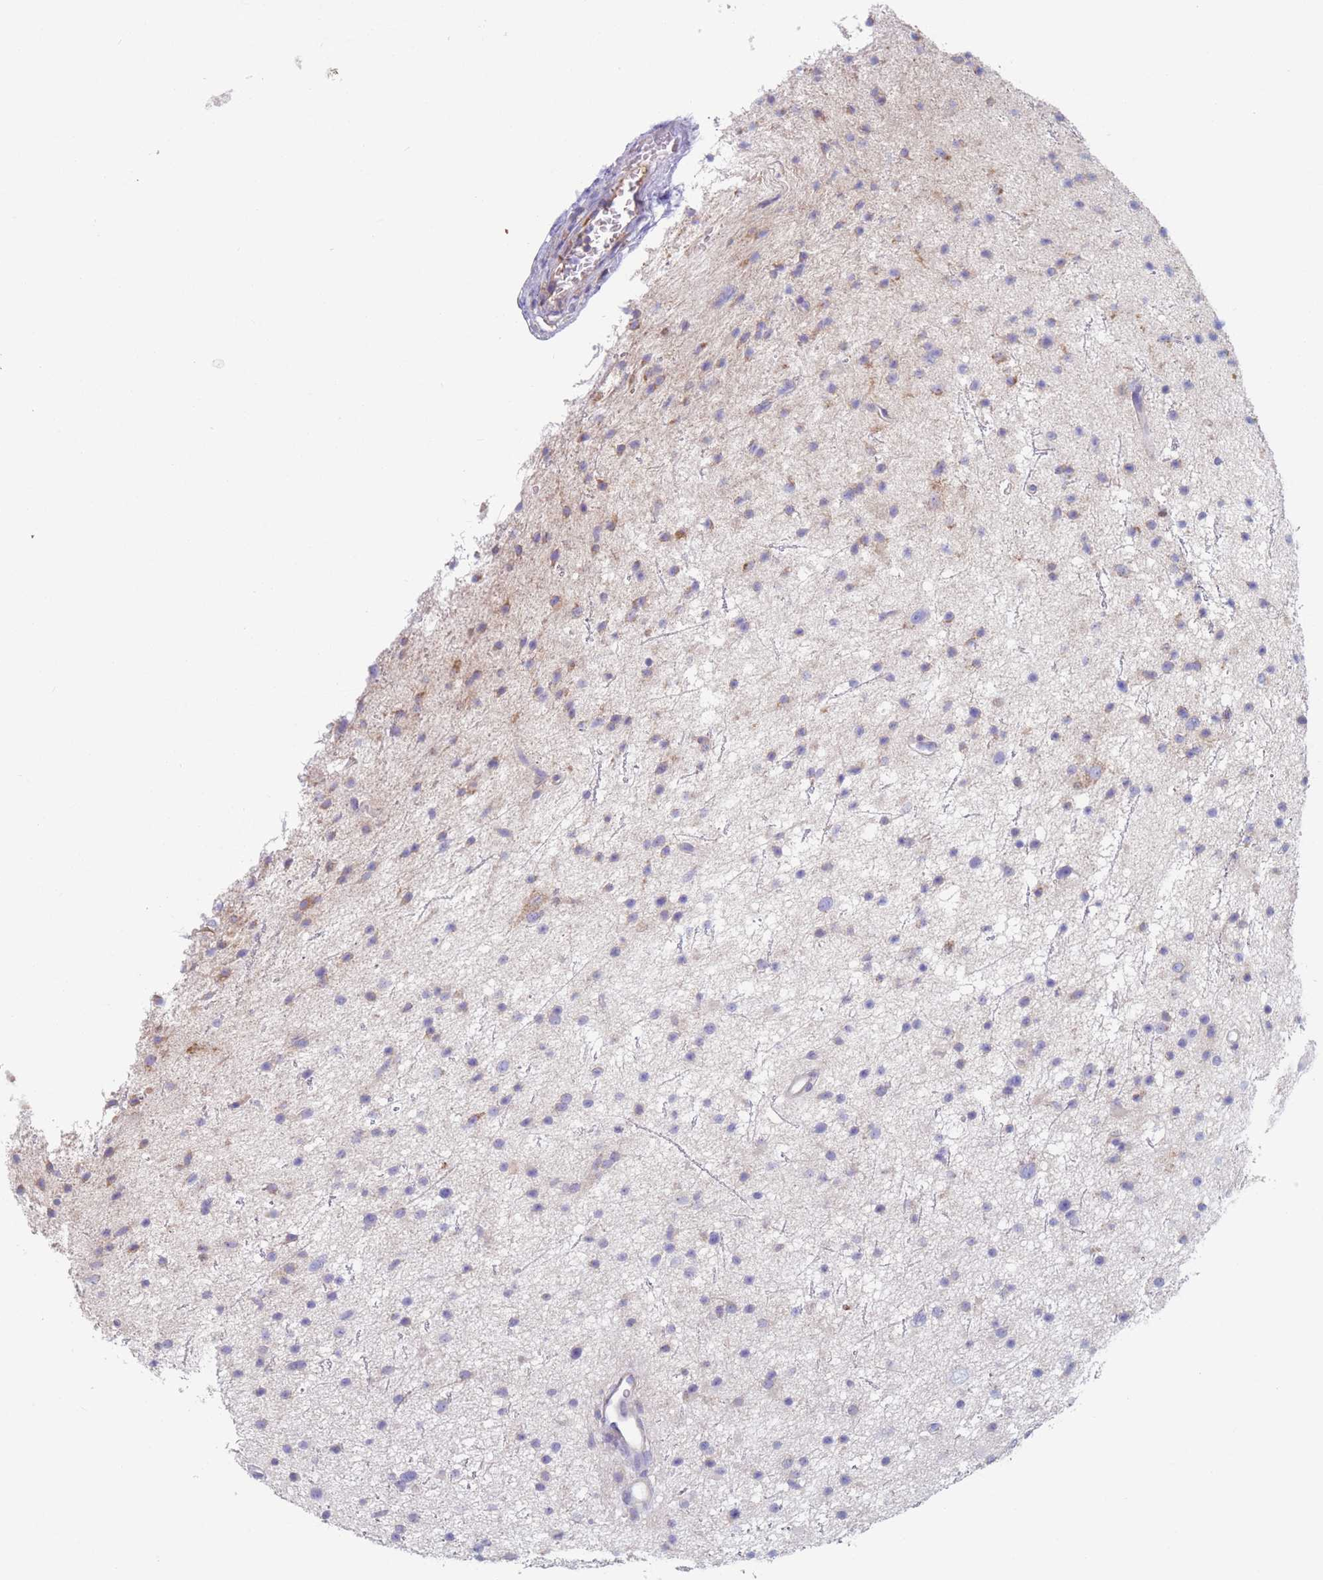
{"staining": {"intensity": "negative", "quantity": "none", "location": "none"}, "tissue": "glioma", "cell_type": "Tumor cells", "image_type": "cancer", "snomed": [{"axis": "morphology", "description": "Glioma, malignant, Low grade"}, {"axis": "topography", "description": "Cerebral cortex"}], "caption": "Human malignant low-grade glioma stained for a protein using immunohistochemistry displays no positivity in tumor cells.", "gene": "ADH1A", "patient": {"sex": "female", "age": 39}}